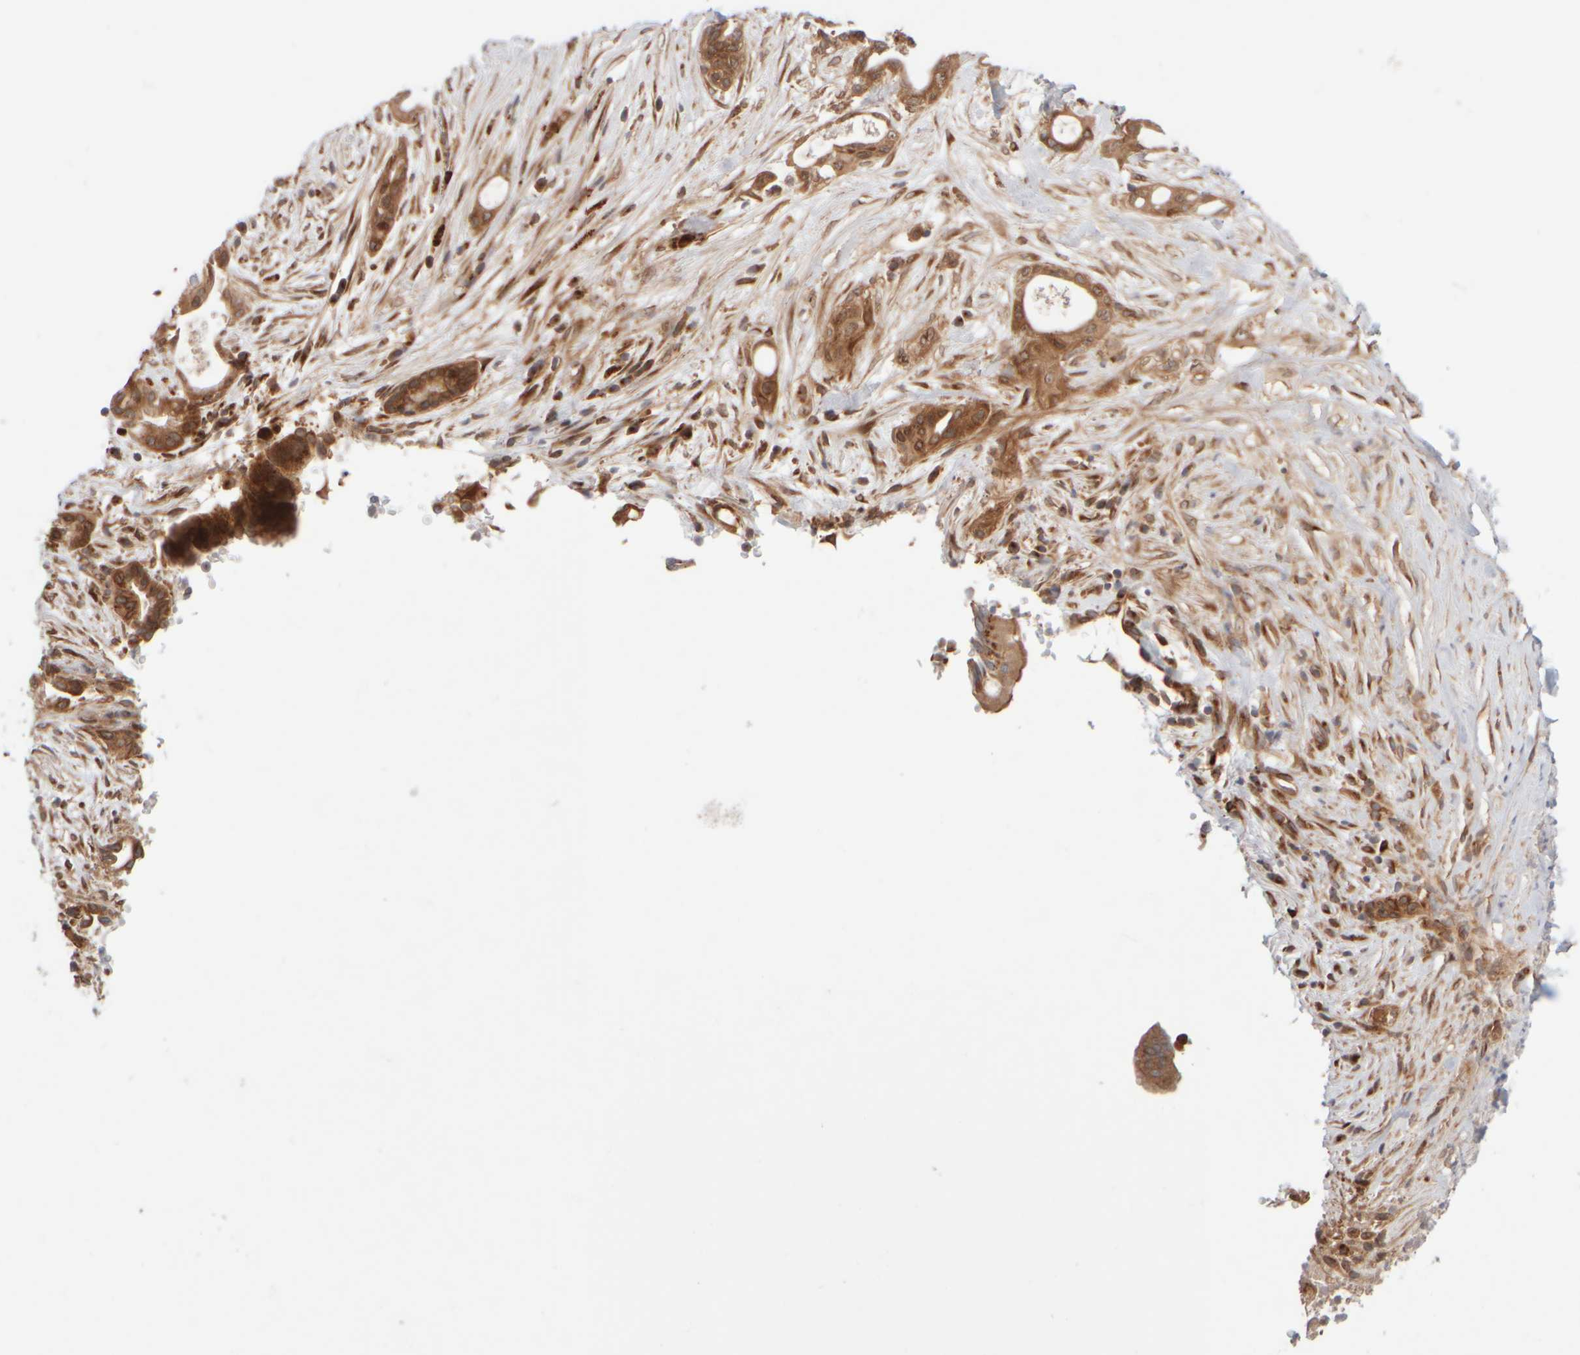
{"staining": {"intensity": "moderate", "quantity": ">75%", "location": "cytoplasmic/membranous"}, "tissue": "pancreatic cancer", "cell_type": "Tumor cells", "image_type": "cancer", "snomed": [{"axis": "morphology", "description": "Adenocarcinoma, NOS"}, {"axis": "topography", "description": "Pancreas"}], "caption": "Adenocarcinoma (pancreatic) was stained to show a protein in brown. There is medium levels of moderate cytoplasmic/membranous positivity in approximately >75% of tumor cells.", "gene": "GCN1", "patient": {"sex": "male", "age": 58}}